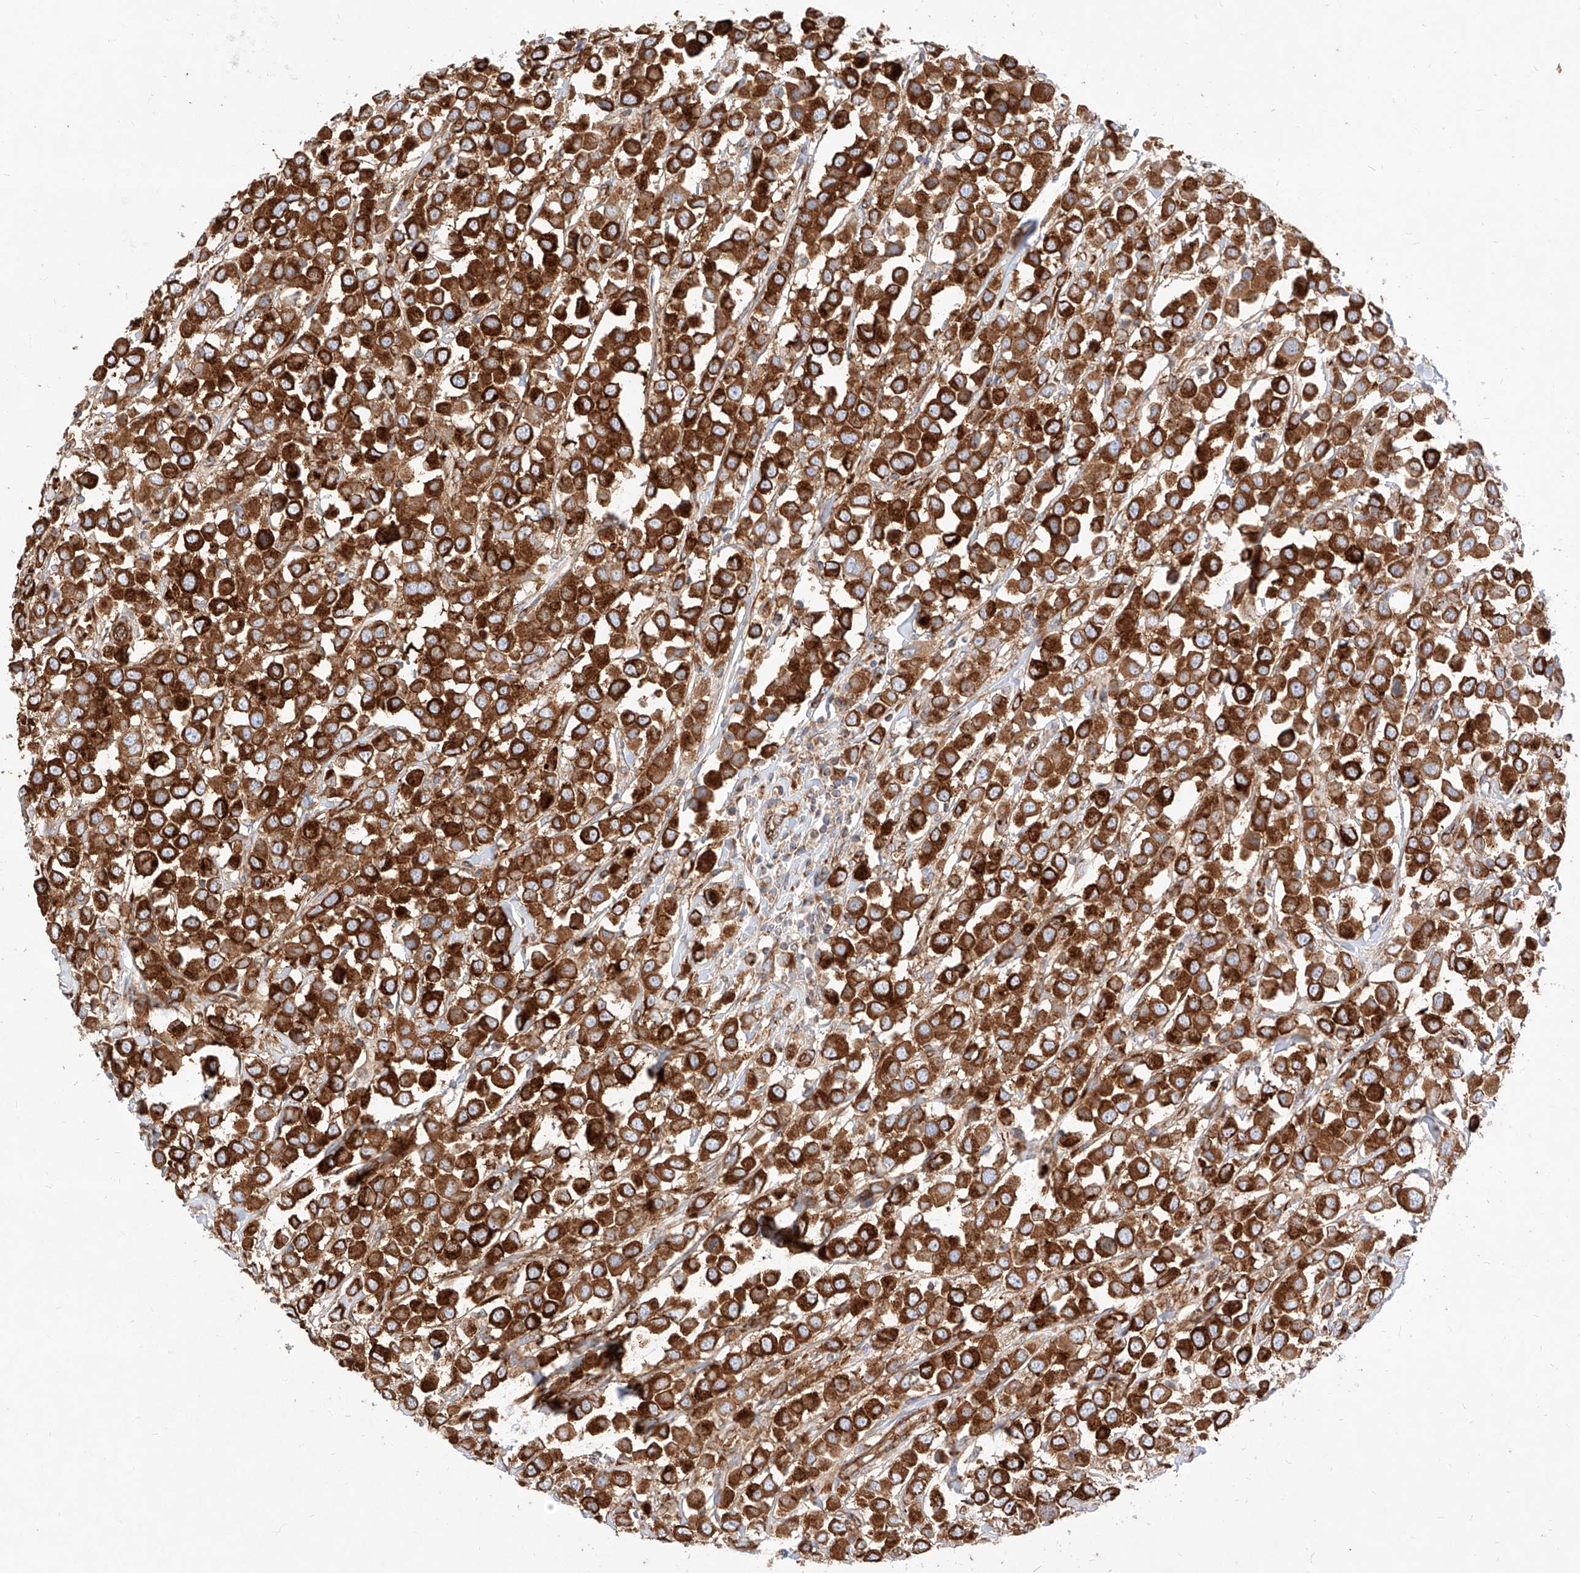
{"staining": {"intensity": "strong", "quantity": ">75%", "location": "cytoplasmic/membranous"}, "tissue": "breast cancer", "cell_type": "Tumor cells", "image_type": "cancer", "snomed": [{"axis": "morphology", "description": "Duct carcinoma"}, {"axis": "topography", "description": "Breast"}], "caption": "Immunohistochemical staining of human intraductal carcinoma (breast) reveals high levels of strong cytoplasmic/membranous positivity in approximately >75% of tumor cells.", "gene": "CSGALNACT2", "patient": {"sex": "female", "age": 61}}